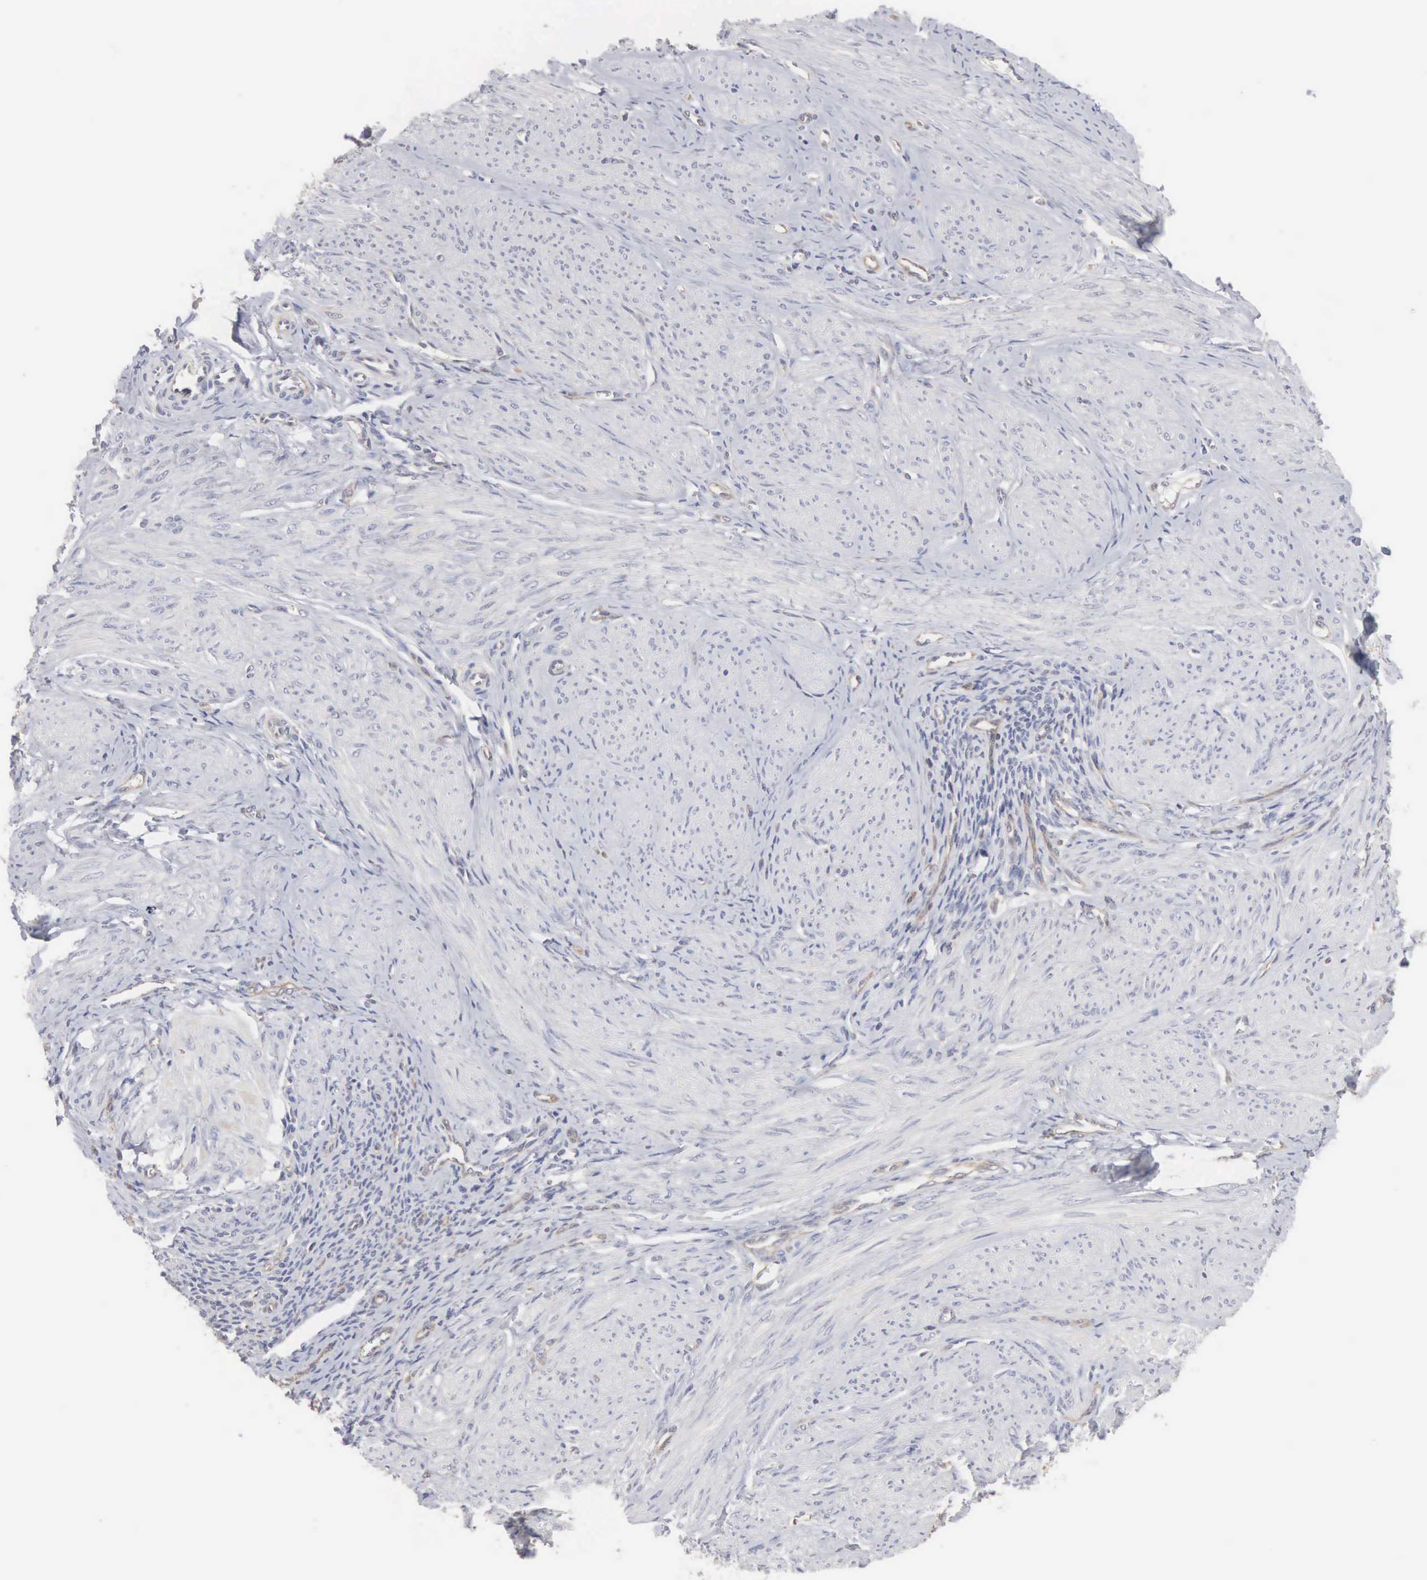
{"staining": {"intensity": "negative", "quantity": "none", "location": "none"}, "tissue": "smooth muscle", "cell_type": "Smooth muscle cells", "image_type": "normal", "snomed": [{"axis": "morphology", "description": "Normal tissue, NOS"}, {"axis": "topography", "description": "Uterus"}], "caption": "Immunohistochemical staining of unremarkable human smooth muscle displays no significant expression in smooth muscle cells.", "gene": "MTHFD1", "patient": {"sex": "female", "age": 45}}